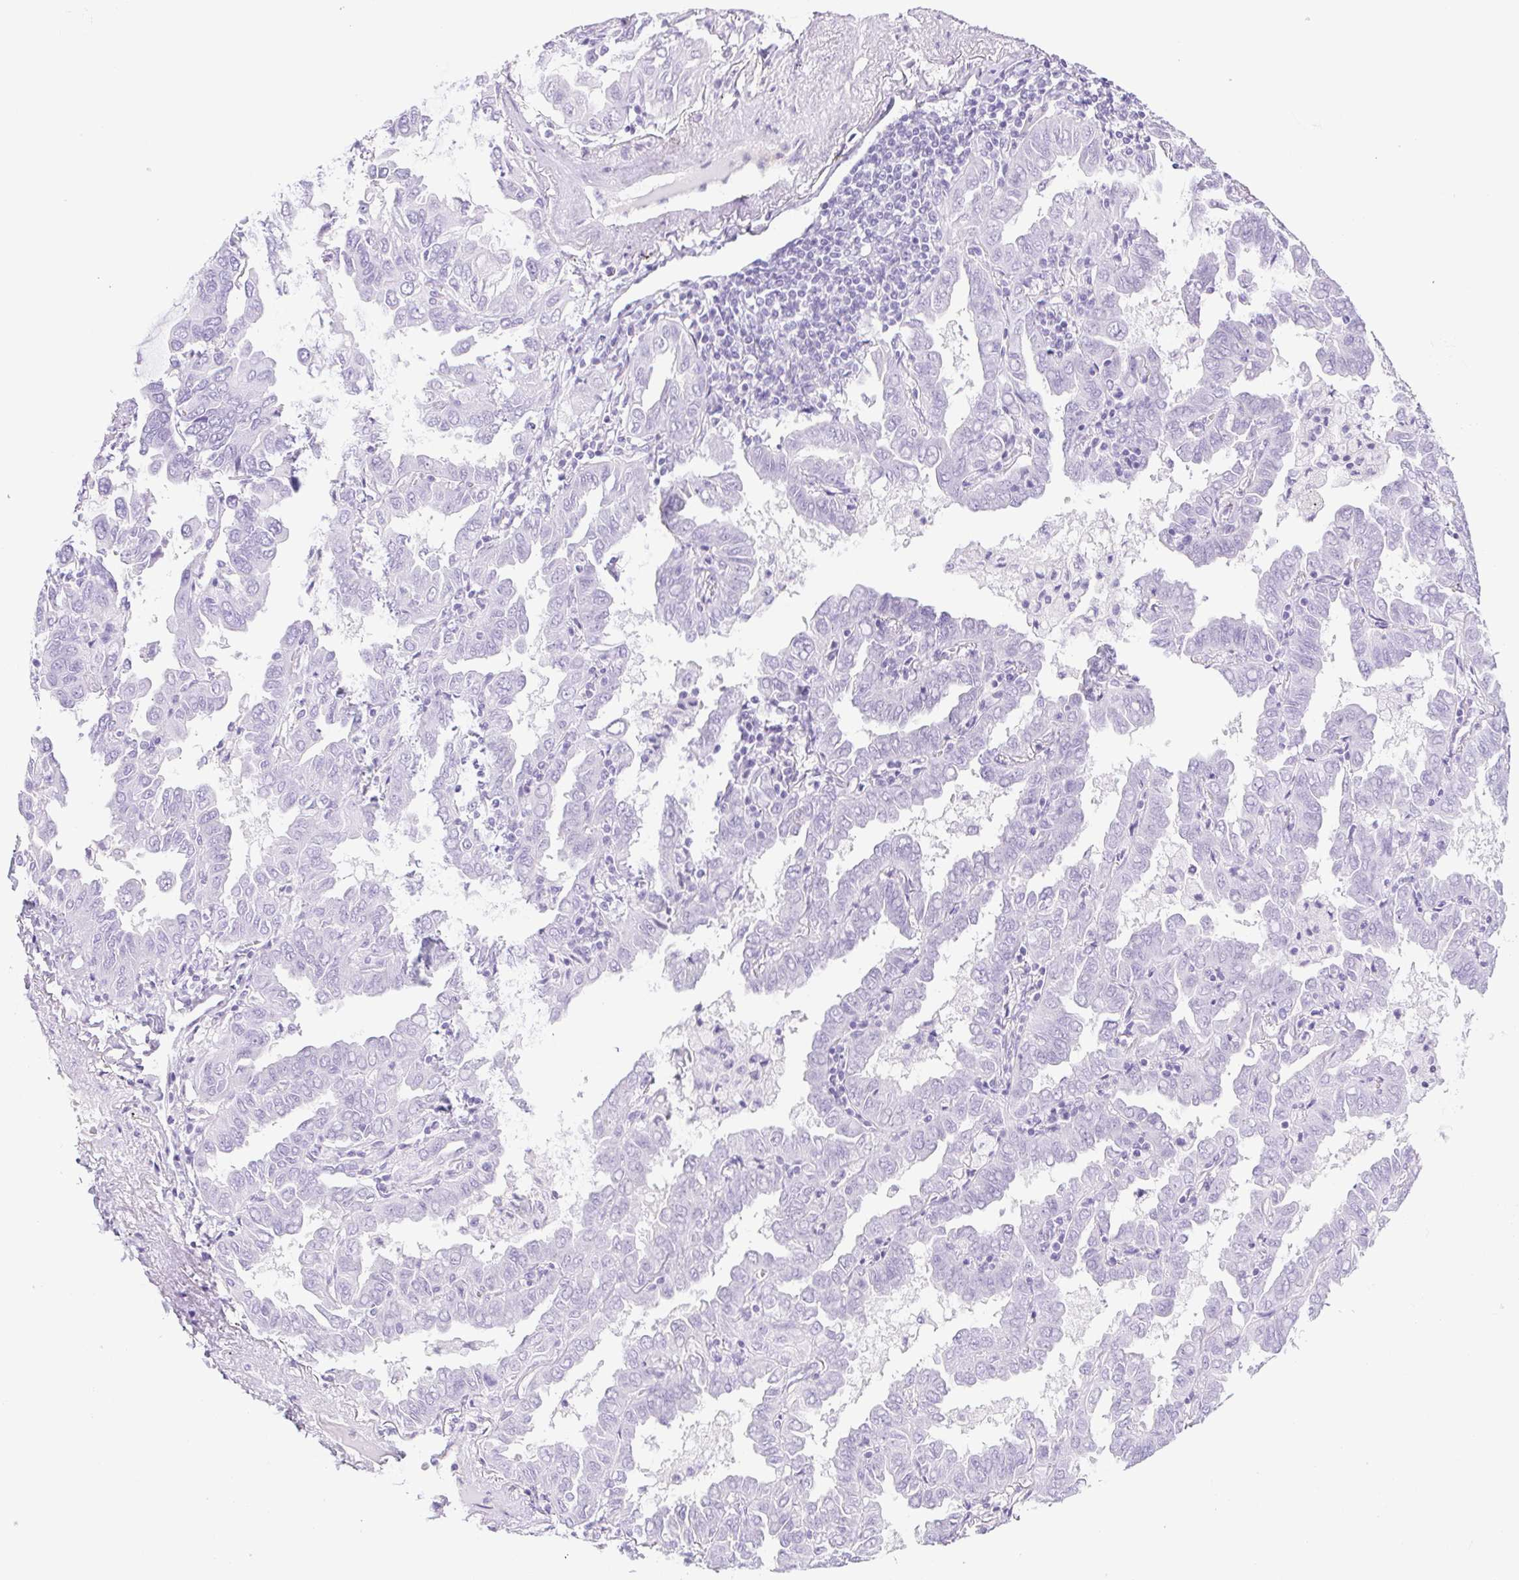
{"staining": {"intensity": "negative", "quantity": "none", "location": "none"}, "tissue": "lung cancer", "cell_type": "Tumor cells", "image_type": "cancer", "snomed": [{"axis": "morphology", "description": "Adenocarcinoma, NOS"}, {"axis": "topography", "description": "Lung"}], "caption": "Tumor cells are negative for brown protein staining in lung adenocarcinoma.", "gene": "CYP21A2", "patient": {"sex": "male", "age": 64}}